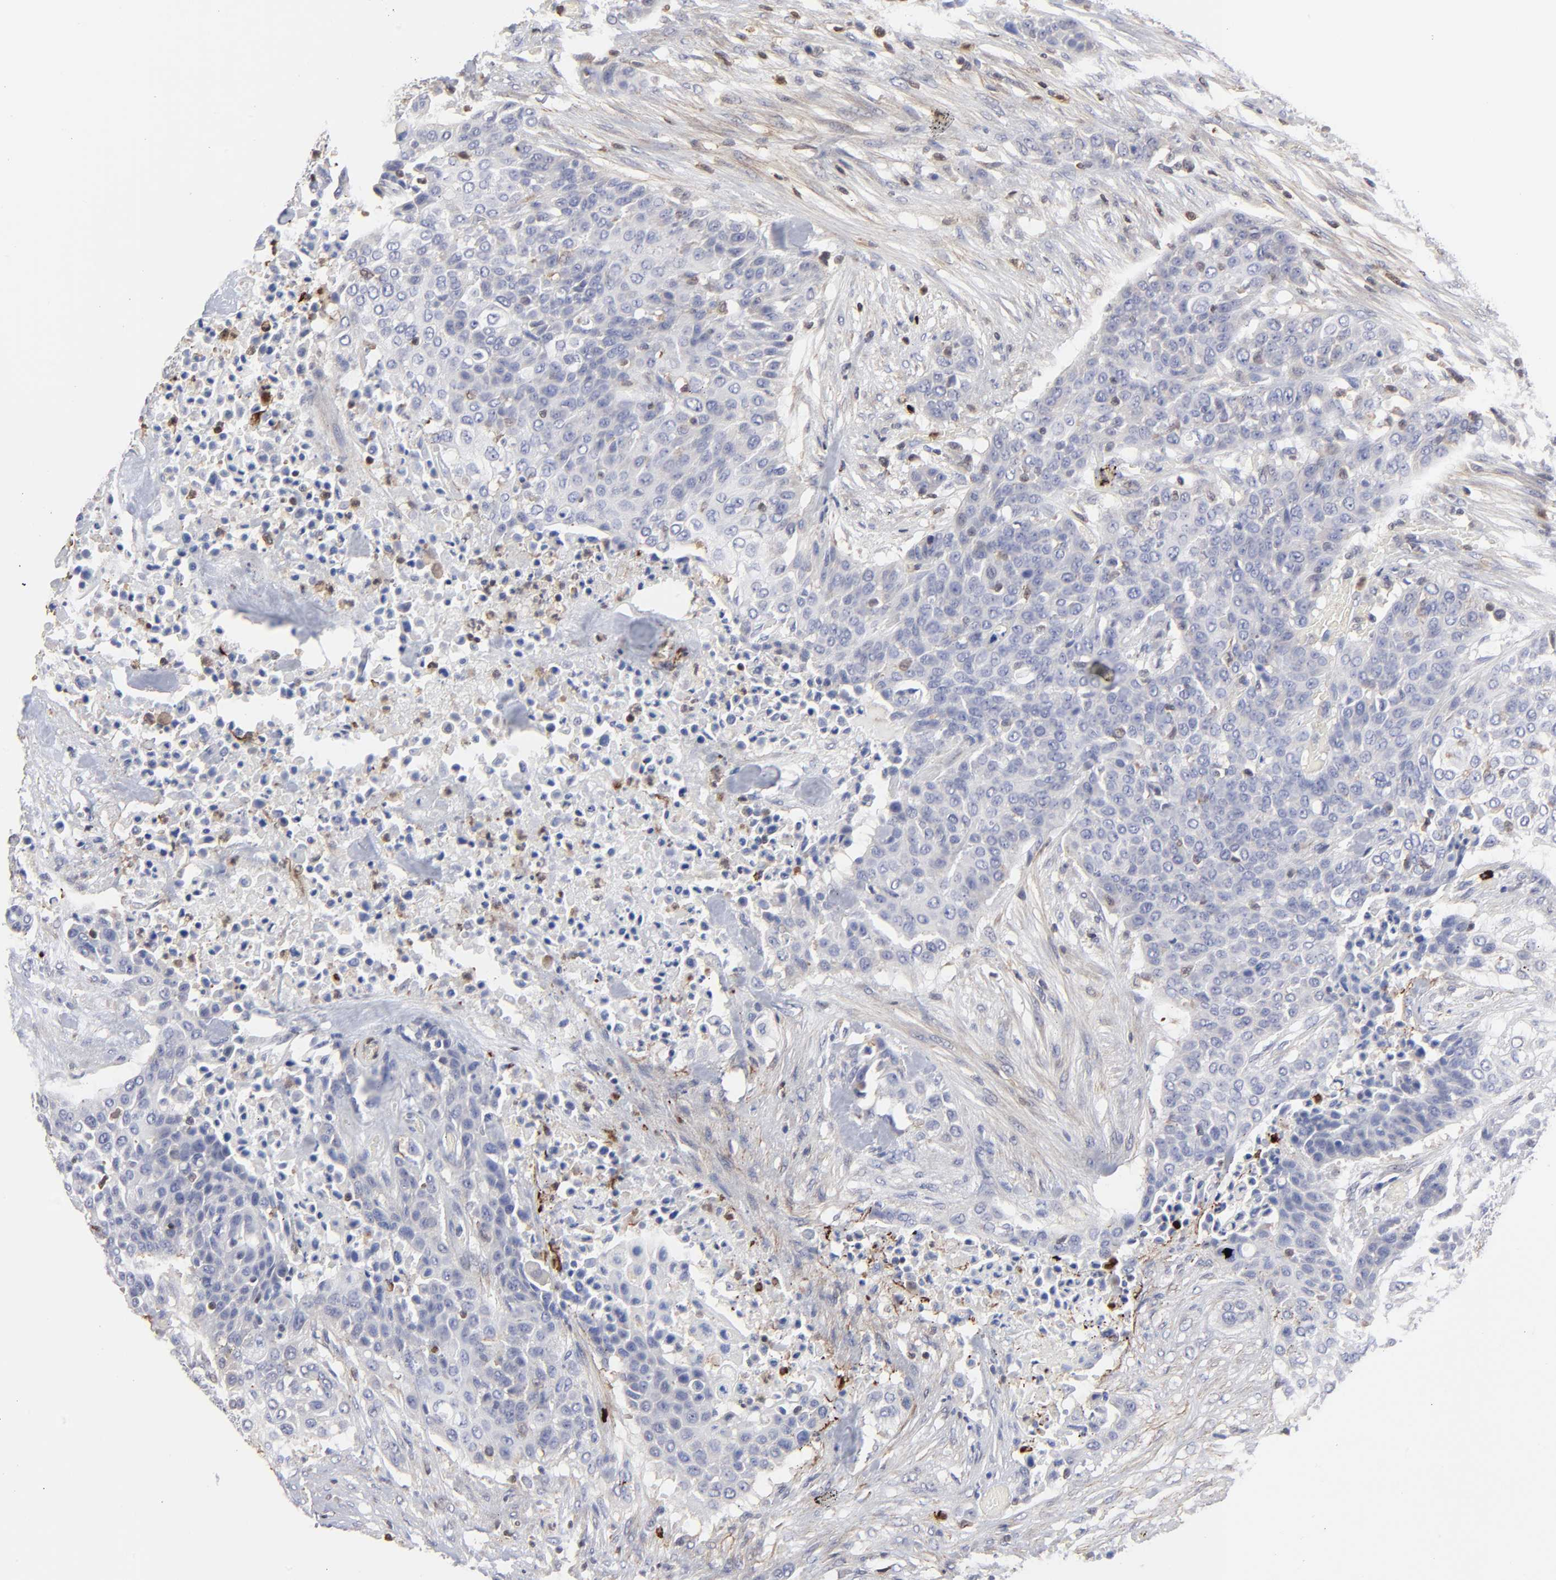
{"staining": {"intensity": "negative", "quantity": "none", "location": "none"}, "tissue": "urothelial cancer", "cell_type": "Tumor cells", "image_type": "cancer", "snomed": [{"axis": "morphology", "description": "Urothelial carcinoma, High grade"}, {"axis": "topography", "description": "Urinary bladder"}], "caption": "An image of human urothelial cancer is negative for staining in tumor cells.", "gene": "TBXT", "patient": {"sex": "male", "age": 74}}